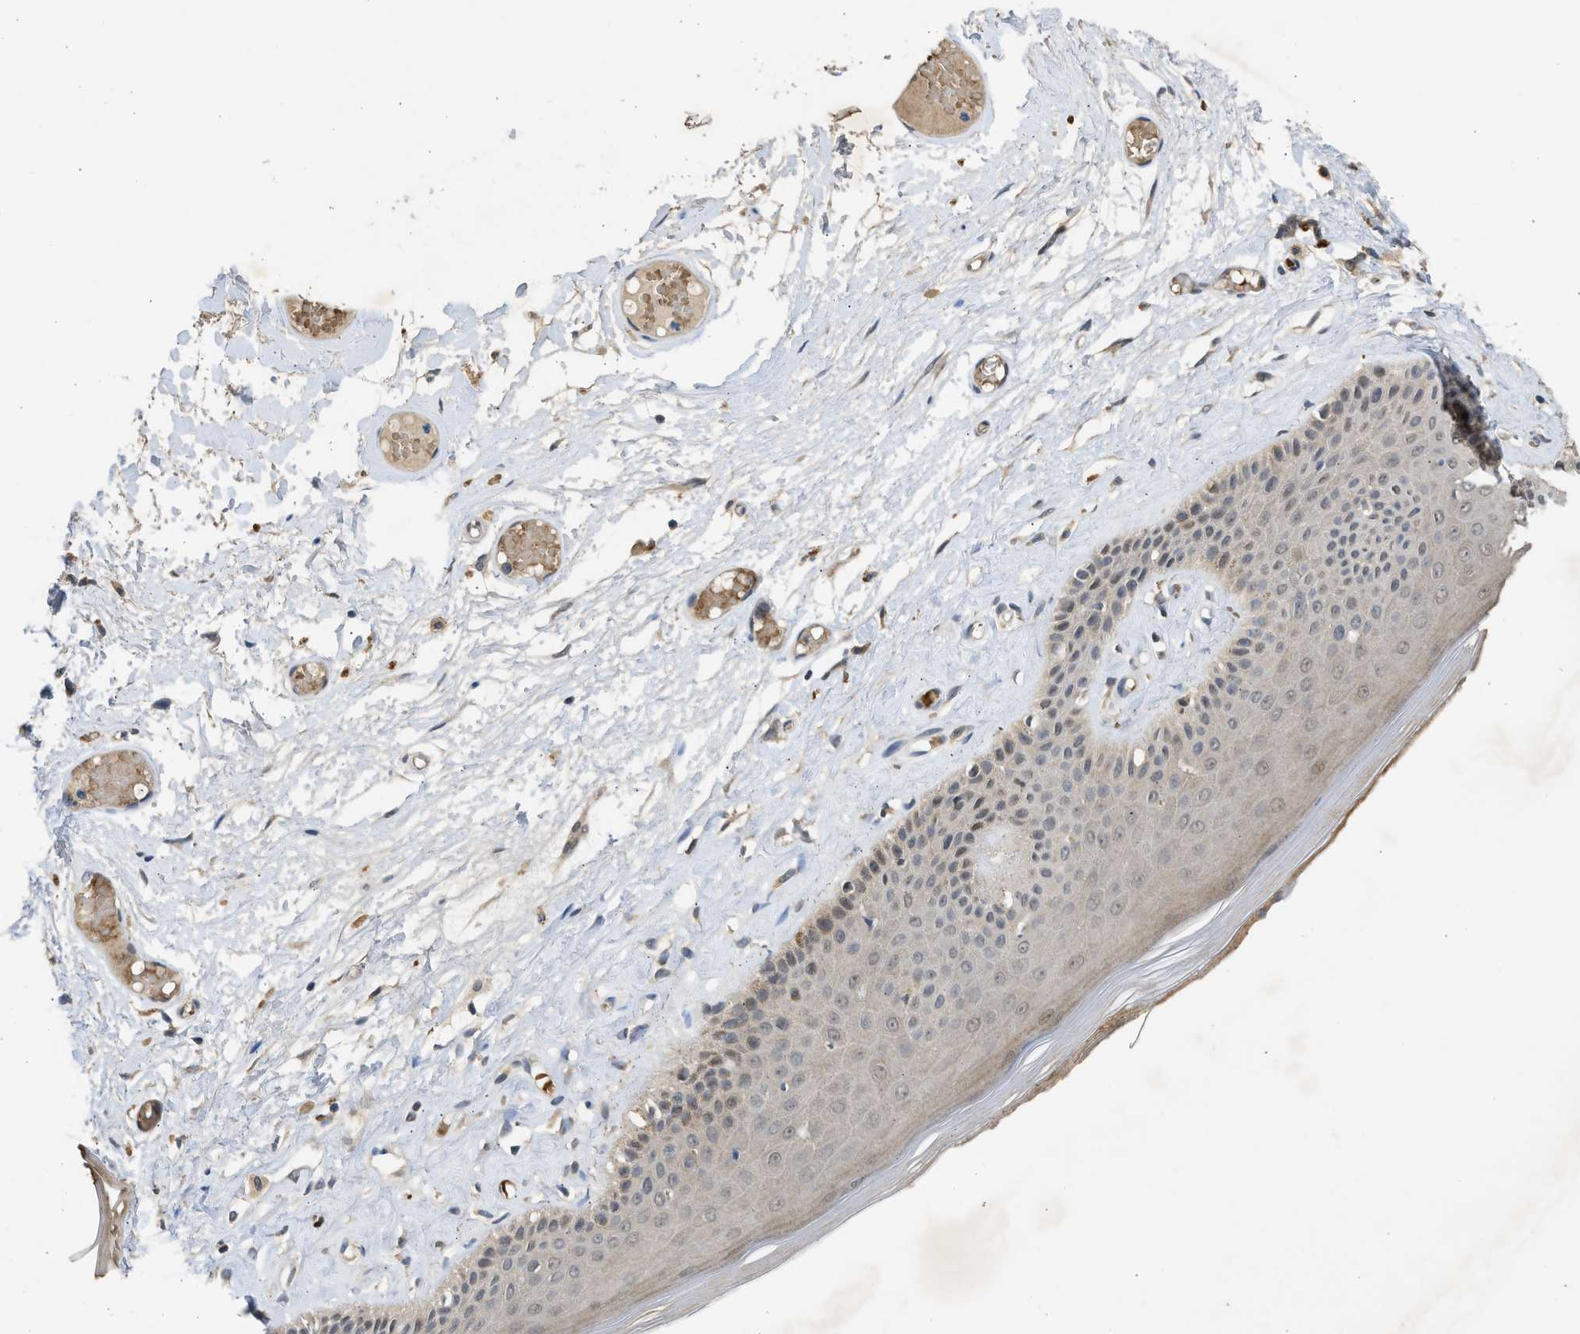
{"staining": {"intensity": "weak", "quantity": ">75%", "location": "cytoplasmic/membranous"}, "tissue": "skin", "cell_type": "Epidermal cells", "image_type": "normal", "snomed": [{"axis": "morphology", "description": "Normal tissue, NOS"}, {"axis": "topography", "description": "Vulva"}], "caption": "Benign skin was stained to show a protein in brown. There is low levels of weak cytoplasmic/membranous positivity in approximately >75% of epidermal cells. (brown staining indicates protein expression, while blue staining denotes nuclei).", "gene": "MAPK7", "patient": {"sex": "female", "age": 73}}